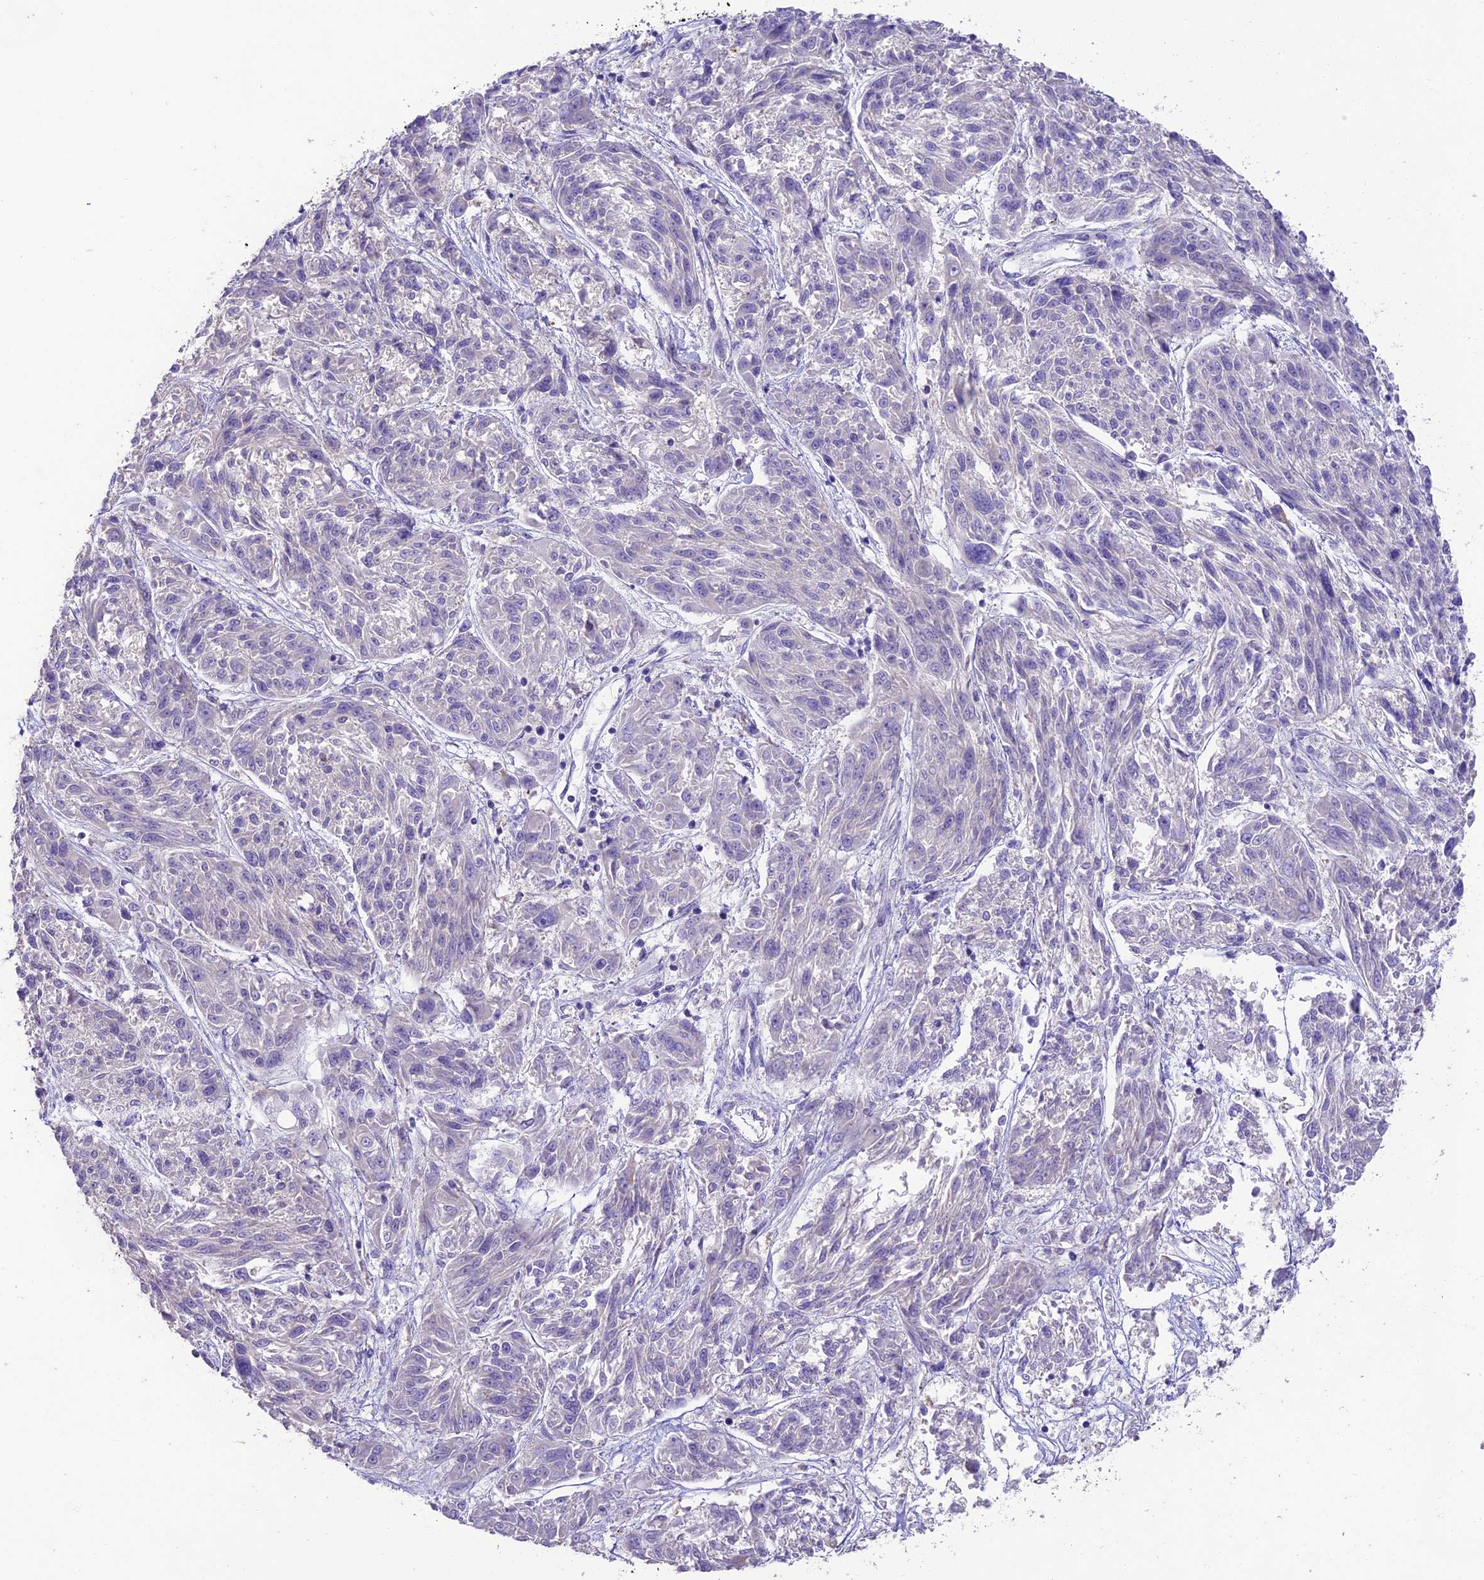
{"staining": {"intensity": "negative", "quantity": "none", "location": "none"}, "tissue": "melanoma", "cell_type": "Tumor cells", "image_type": "cancer", "snomed": [{"axis": "morphology", "description": "Malignant melanoma, NOS"}, {"axis": "topography", "description": "Skin"}], "caption": "A high-resolution micrograph shows immunohistochemistry staining of malignant melanoma, which exhibits no significant expression in tumor cells.", "gene": "CD99L2", "patient": {"sex": "male", "age": 53}}